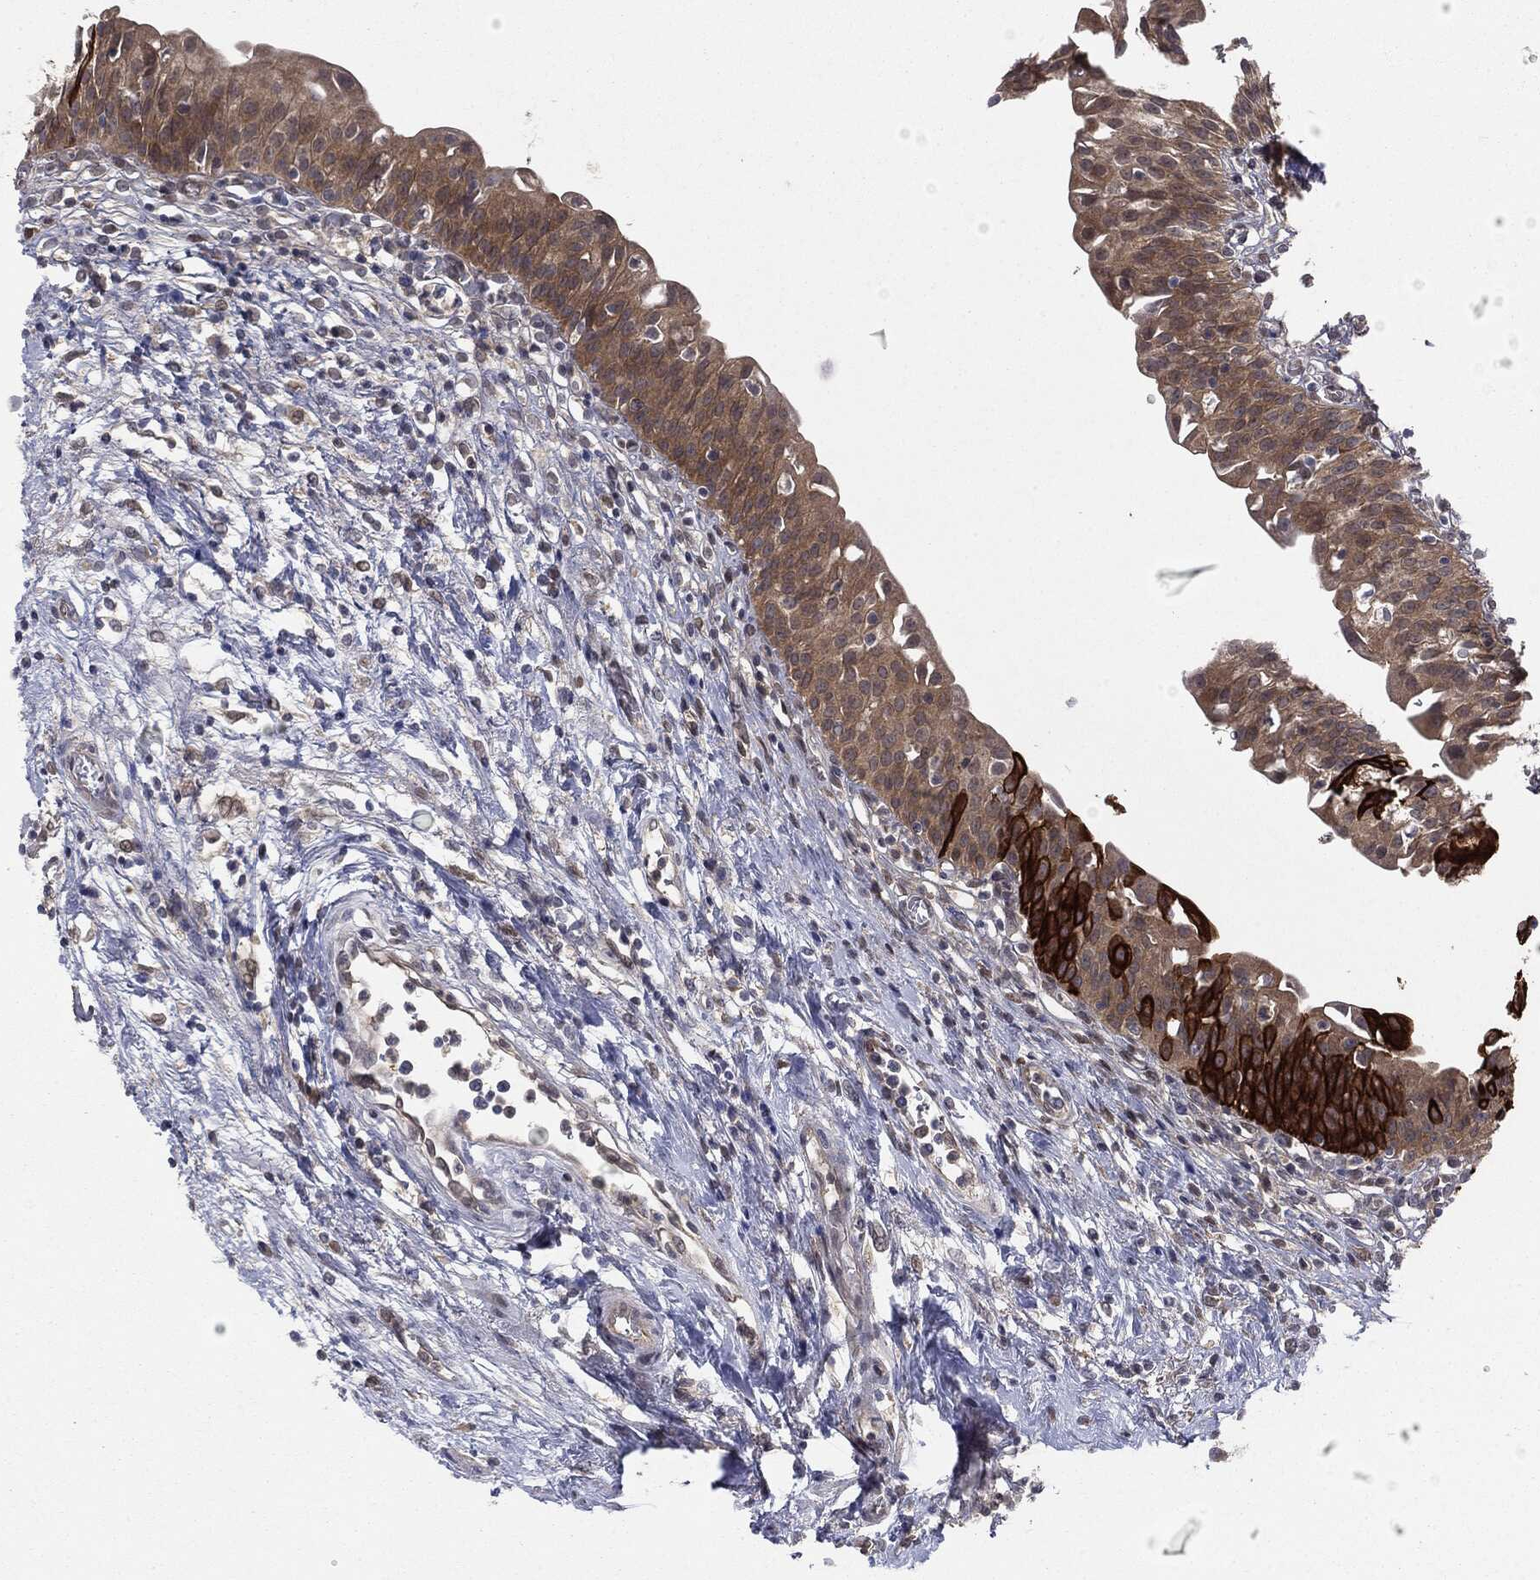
{"staining": {"intensity": "strong", "quantity": "<25%", "location": "cytoplasmic/membranous"}, "tissue": "urinary bladder", "cell_type": "Urothelial cells", "image_type": "normal", "snomed": [{"axis": "morphology", "description": "Normal tissue, NOS"}, {"axis": "topography", "description": "Urinary bladder"}], "caption": "DAB (3,3'-diaminobenzidine) immunohistochemical staining of normal human urinary bladder displays strong cytoplasmic/membranous protein staining in about <25% of urothelial cells.", "gene": "KRT7", "patient": {"sex": "male", "age": 76}}